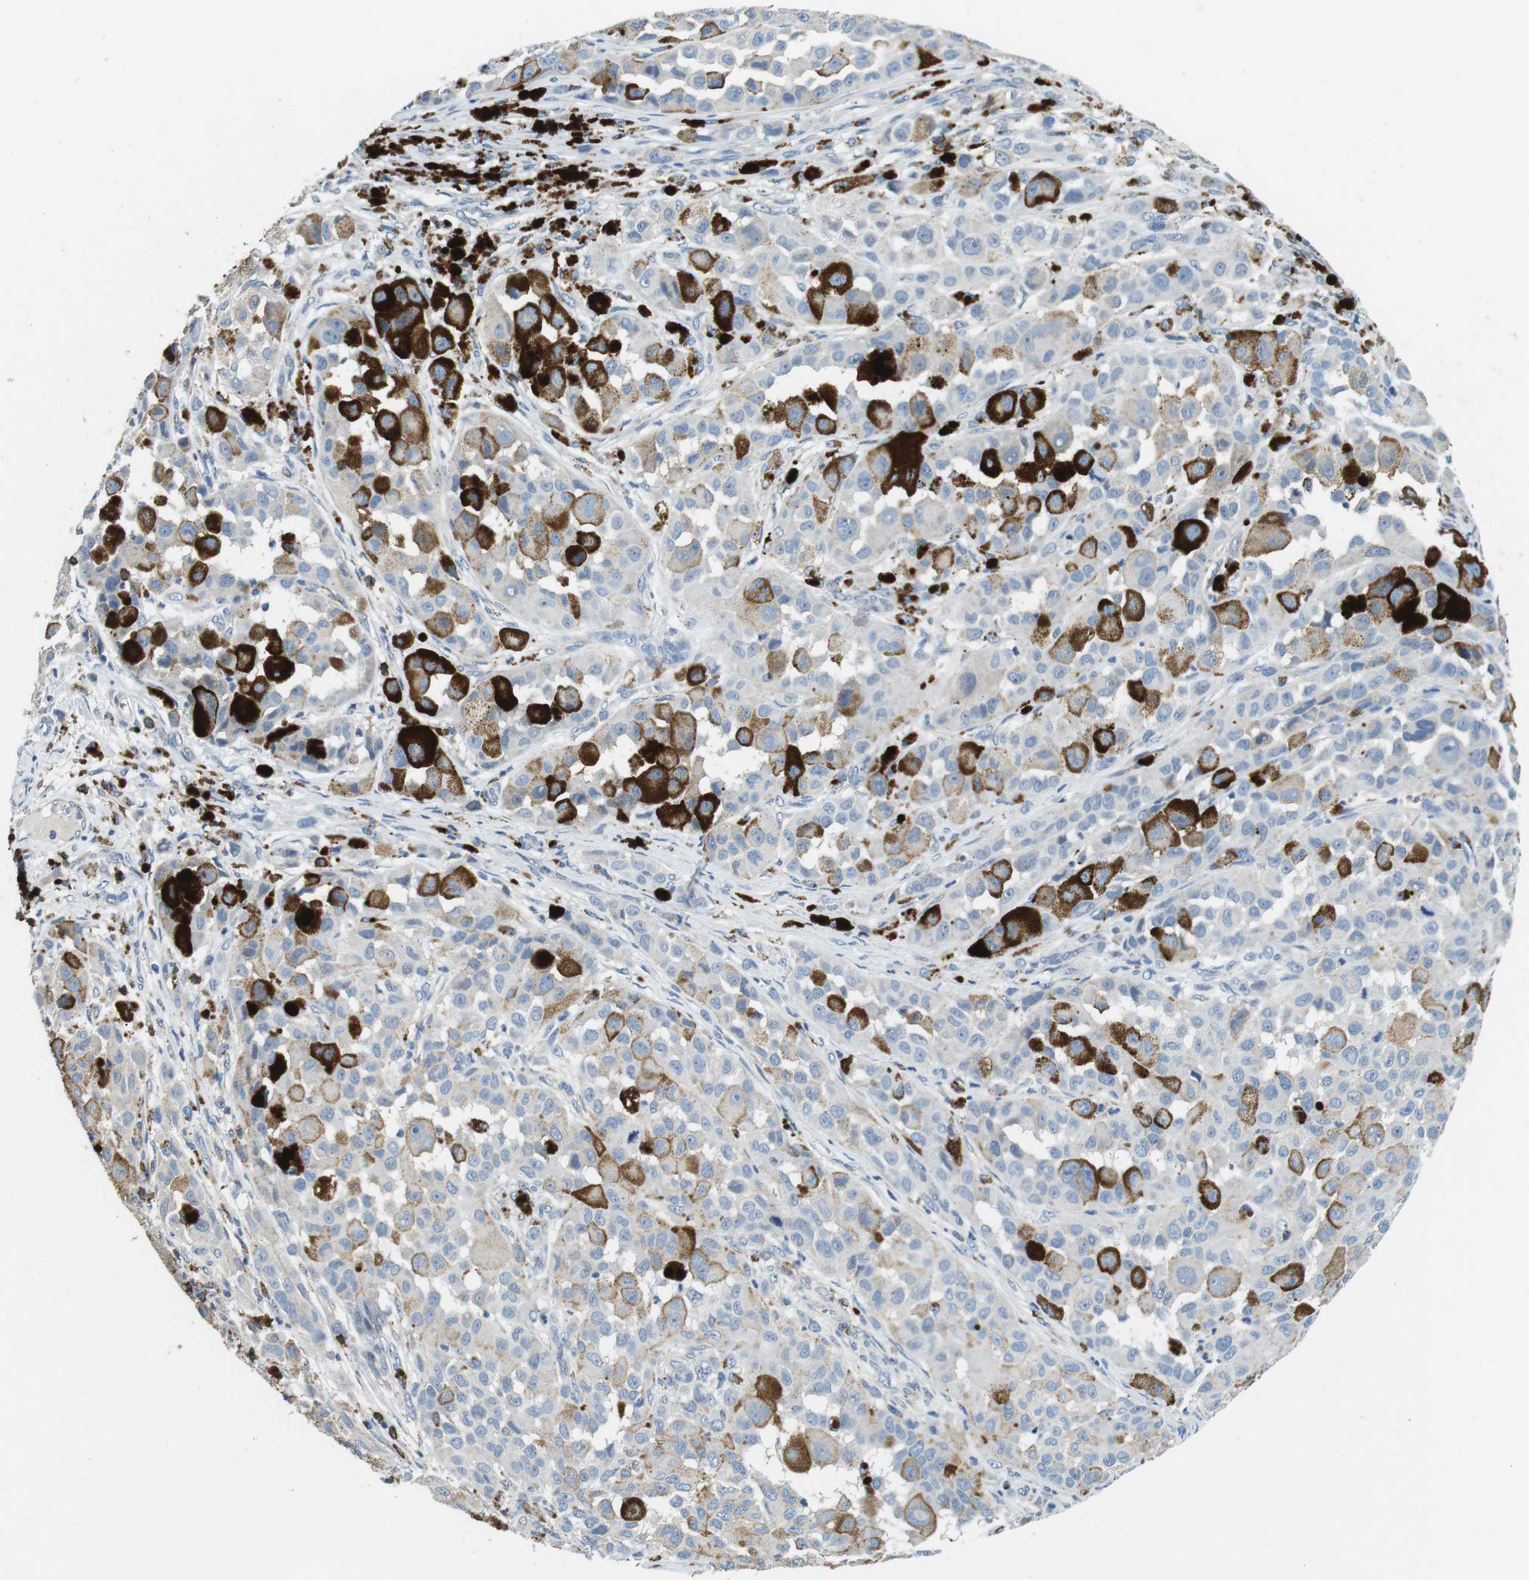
{"staining": {"intensity": "negative", "quantity": "none", "location": "none"}, "tissue": "melanoma", "cell_type": "Tumor cells", "image_type": "cancer", "snomed": [{"axis": "morphology", "description": "Malignant melanoma, NOS"}, {"axis": "topography", "description": "Skin"}], "caption": "Histopathology image shows no significant protein expression in tumor cells of malignant melanoma.", "gene": "CD6", "patient": {"sex": "male", "age": 96}}